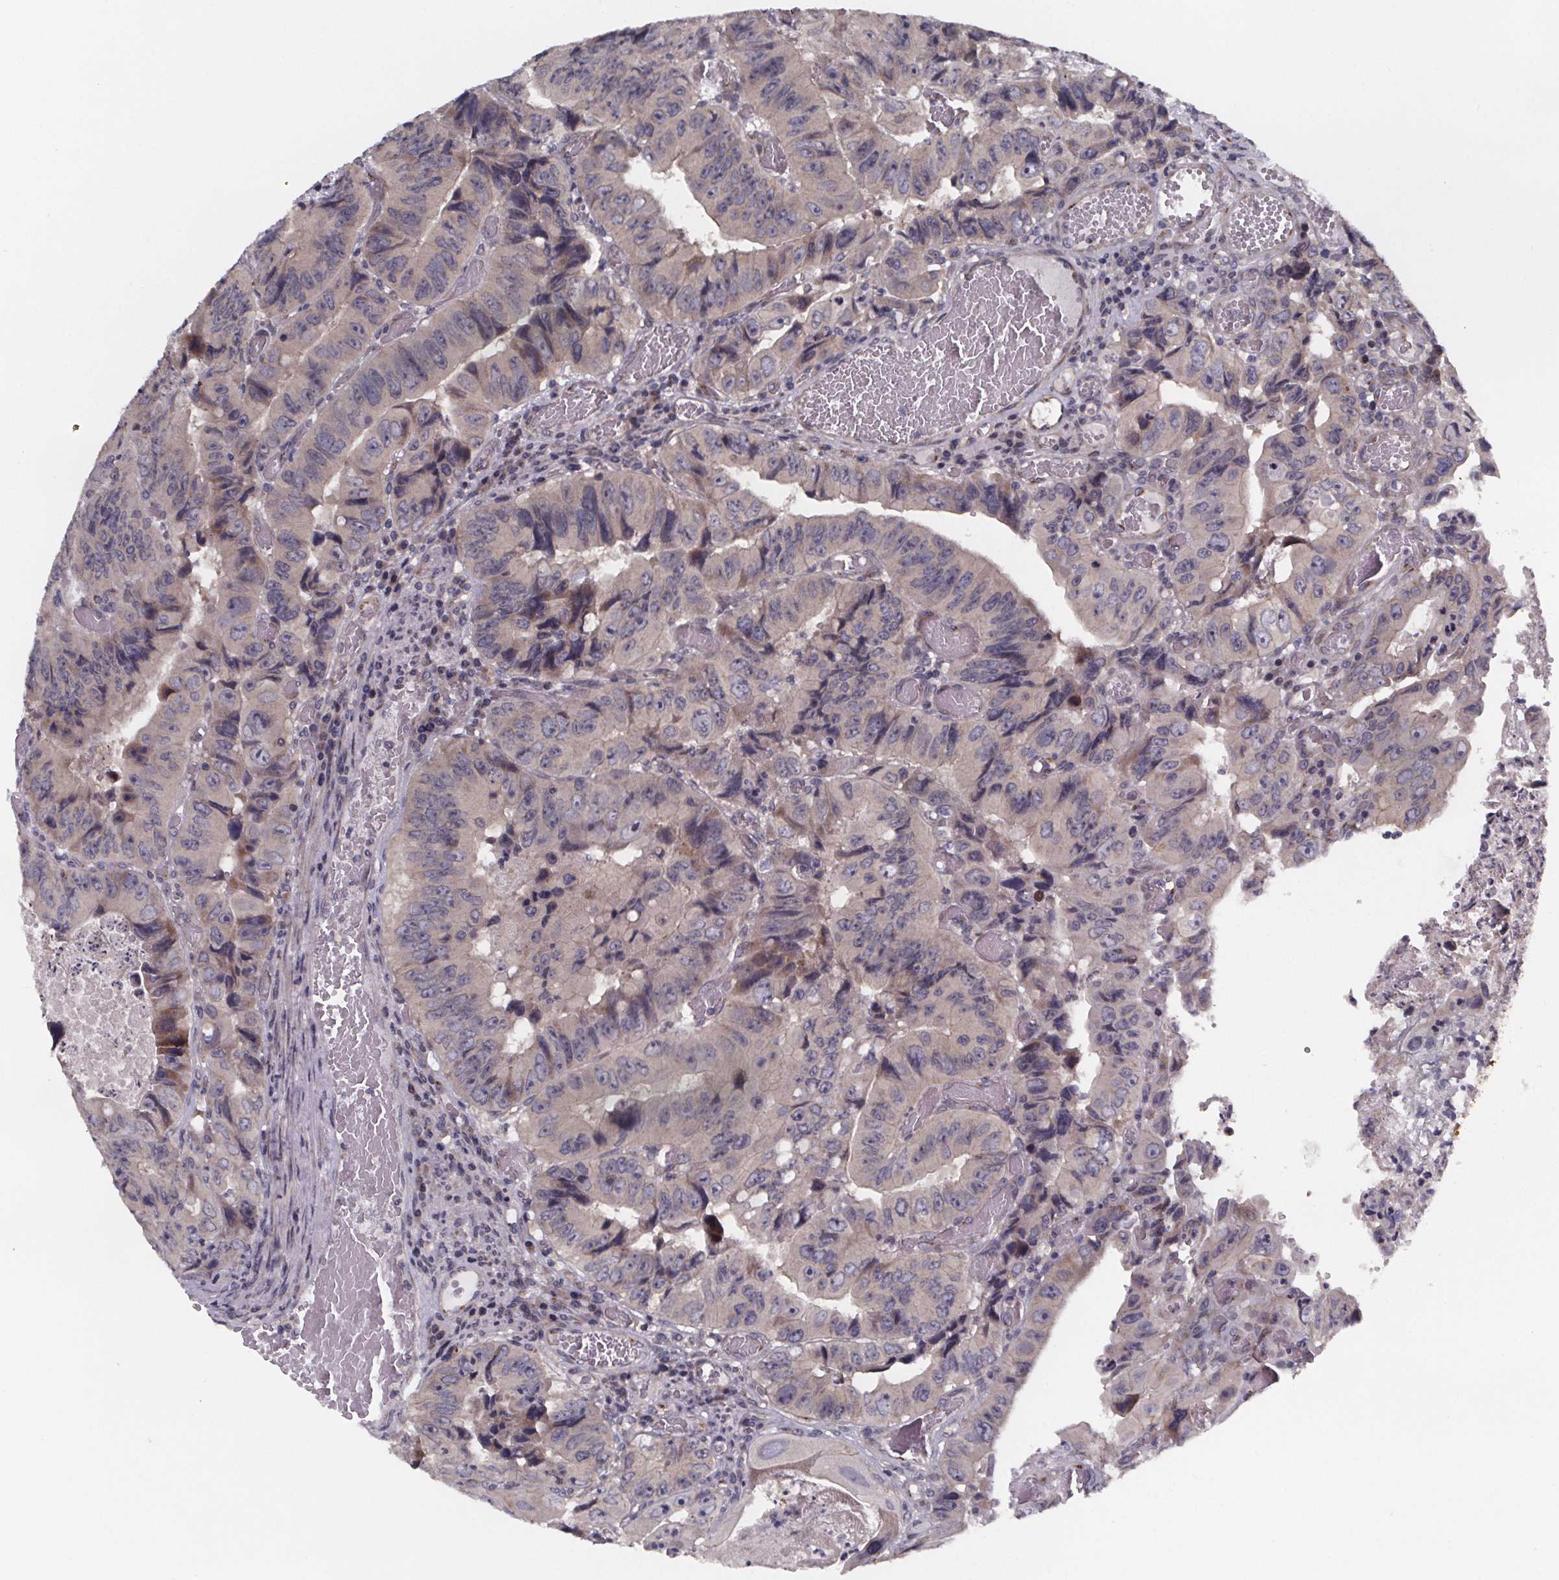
{"staining": {"intensity": "negative", "quantity": "none", "location": "none"}, "tissue": "colorectal cancer", "cell_type": "Tumor cells", "image_type": "cancer", "snomed": [{"axis": "morphology", "description": "Adenocarcinoma, NOS"}, {"axis": "topography", "description": "Colon"}], "caption": "IHC of human colorectal cancer shows no positivity in tumor cells. (DAB (3,3'-diaminobenzidine) immunohistochemistry with hematoxylin counter stain).", "gene": "NDST1", "patient": {"sex": "female", "age": 84}}